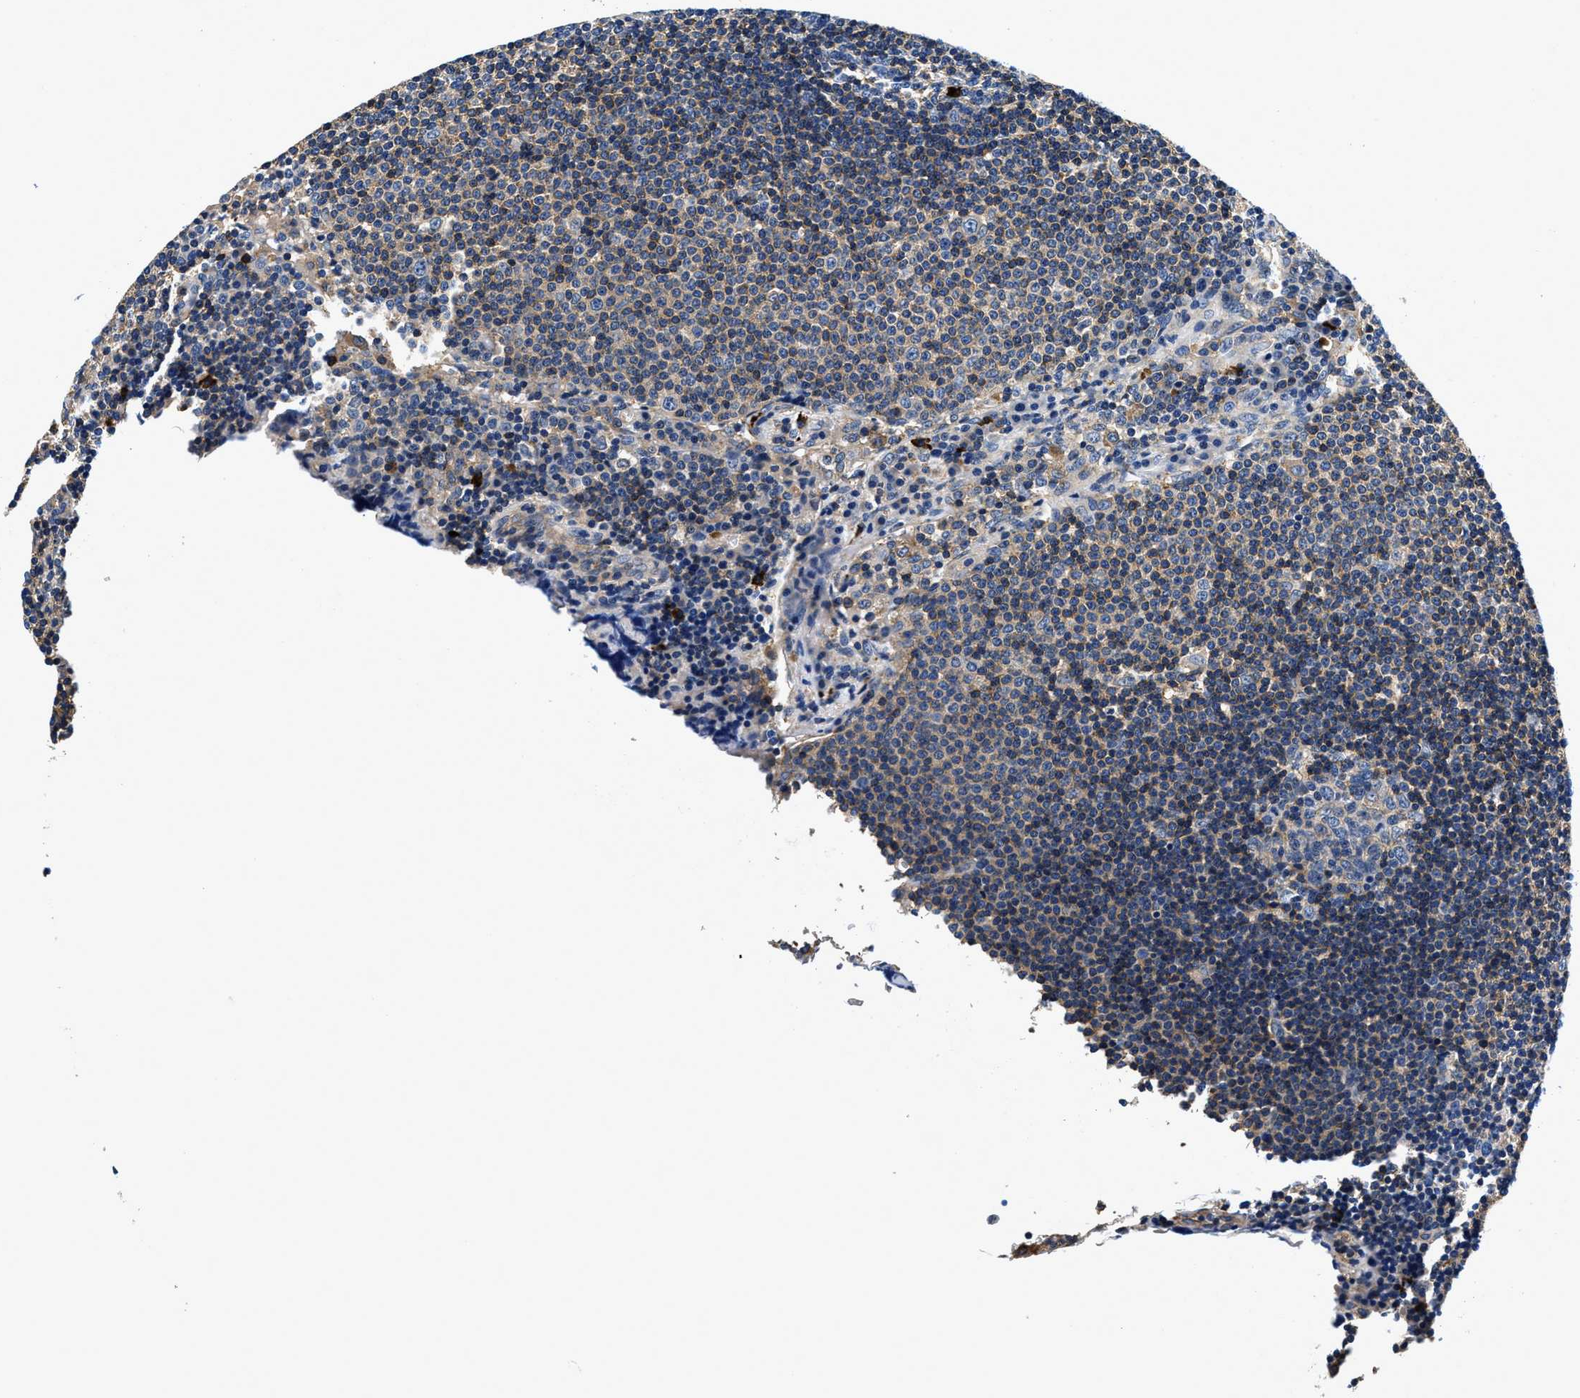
{"staining": {"intensity": "weak", "quantity": "25%-75%", "location": "cytoplasmic/membranous"}, "tissue": "lymph node", "cell_type": "Germinal center cells", "image_type": "normal", "snomed": [{"axis": "morphology", "description": "Normal tissue, NOS"}, {"axis": "topography", "description": "Lymph node"}], "caption": "IHC image of benign lymph node: human lymph node stained using immunohistochemistry displays low levels of weak protein expression localized specifically in the cytoplasmic/membranous of germinal center cells, appearing as a cytoplasmic/membranous brown color.", "gene": "ZFAND3", "patient": {"sex": "female", "age": 53}}